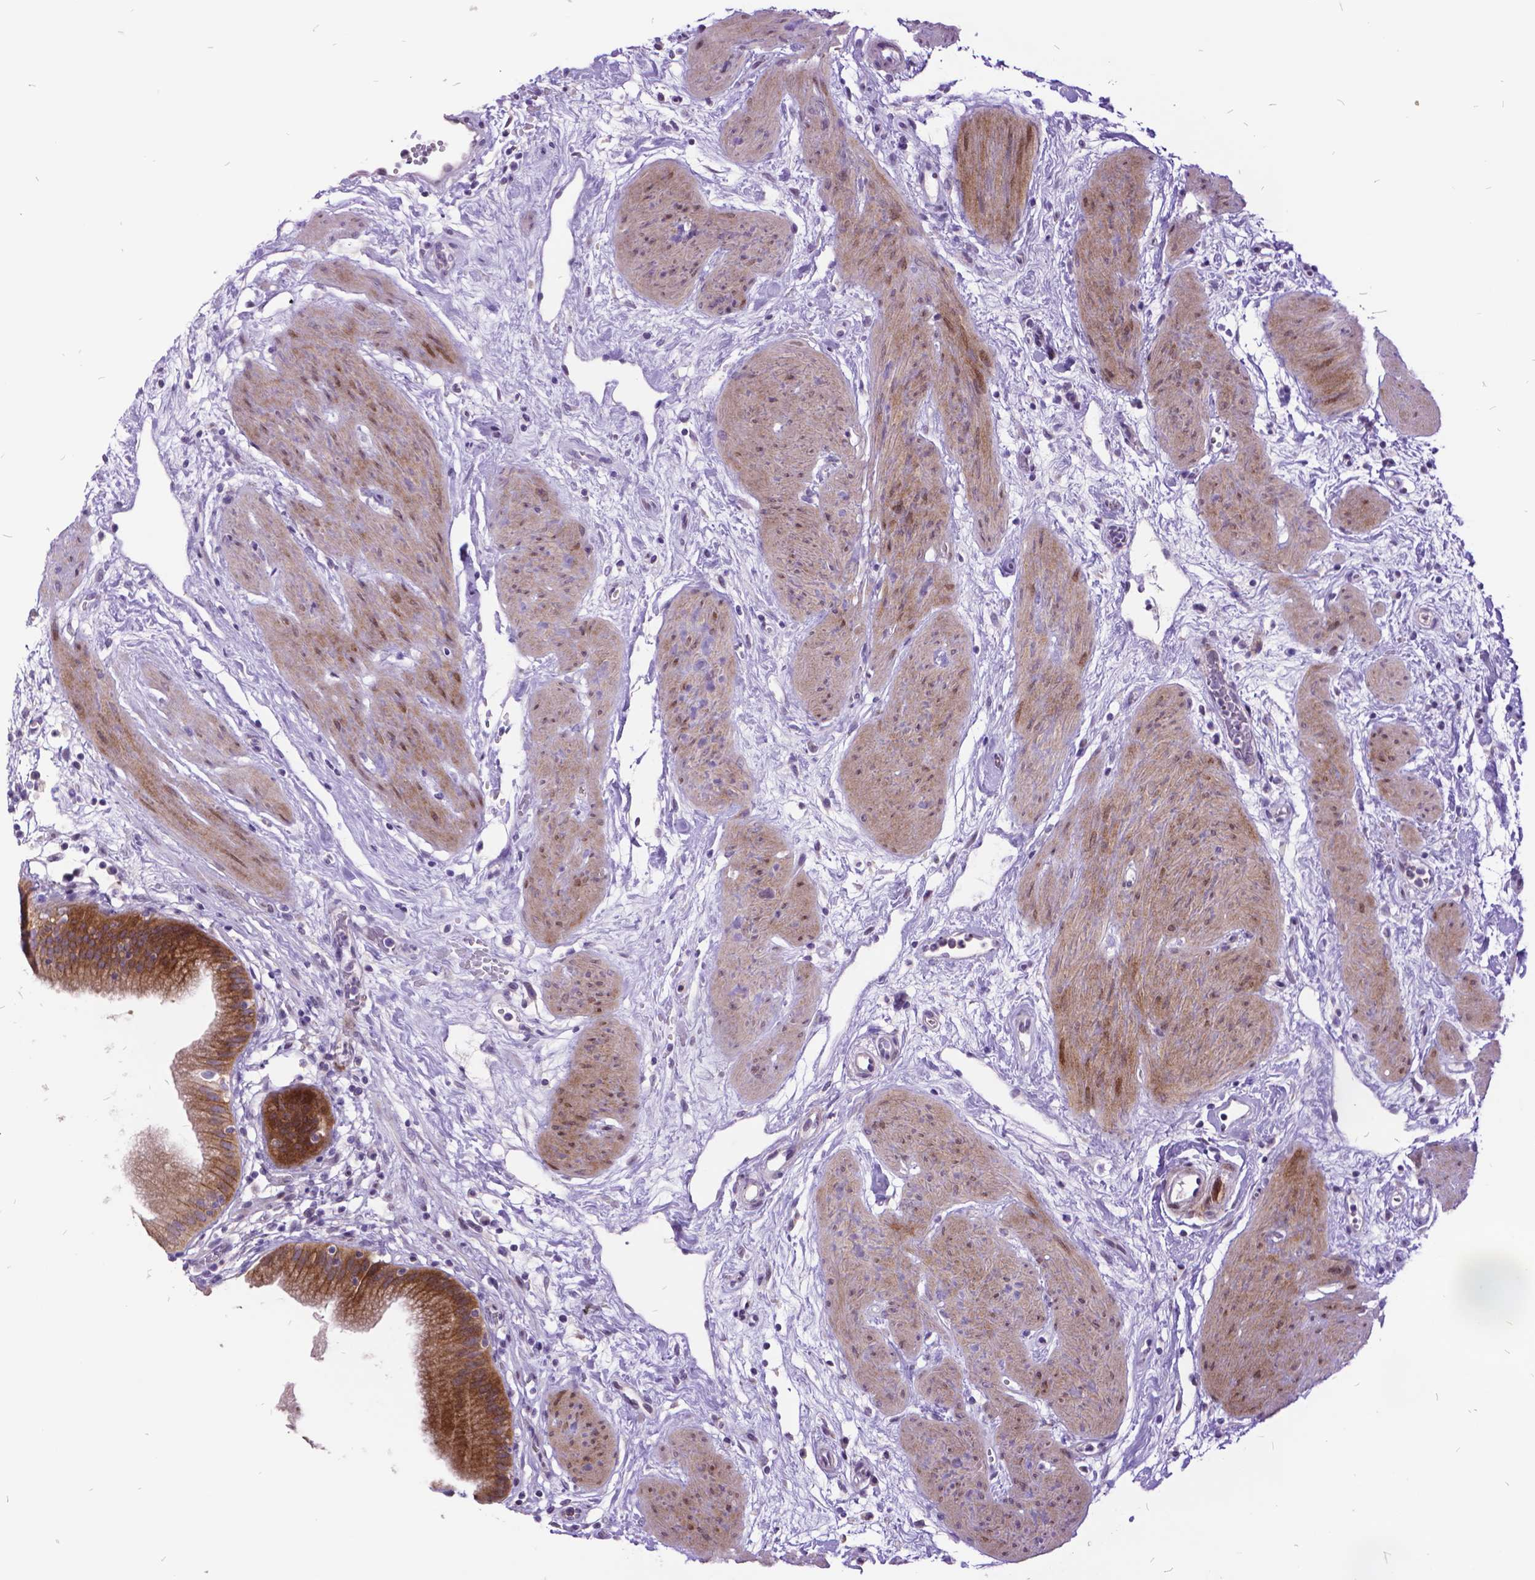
{"staining": {"intensity": "moderate", "quantity": ">75%", "location": "cytoplasmic/membranous"}, "tissue": "gallbladder", "cell_type": "Glandular cells", "image_type": "normal", "snomed": [{"axis": "morphology", "description": "Normal tissue, NOS"}, {"axis": "topography", "description": "Gallbladder"}], "caption": "About >75% of glandular cells in normal gallbladder demonstrate moderate cytoplasmic/membranous protein positivity as visualized by brown immunohistochemical staining.", "gene": "ITGB6", "patient": {"sex": "female", "age": 65}}